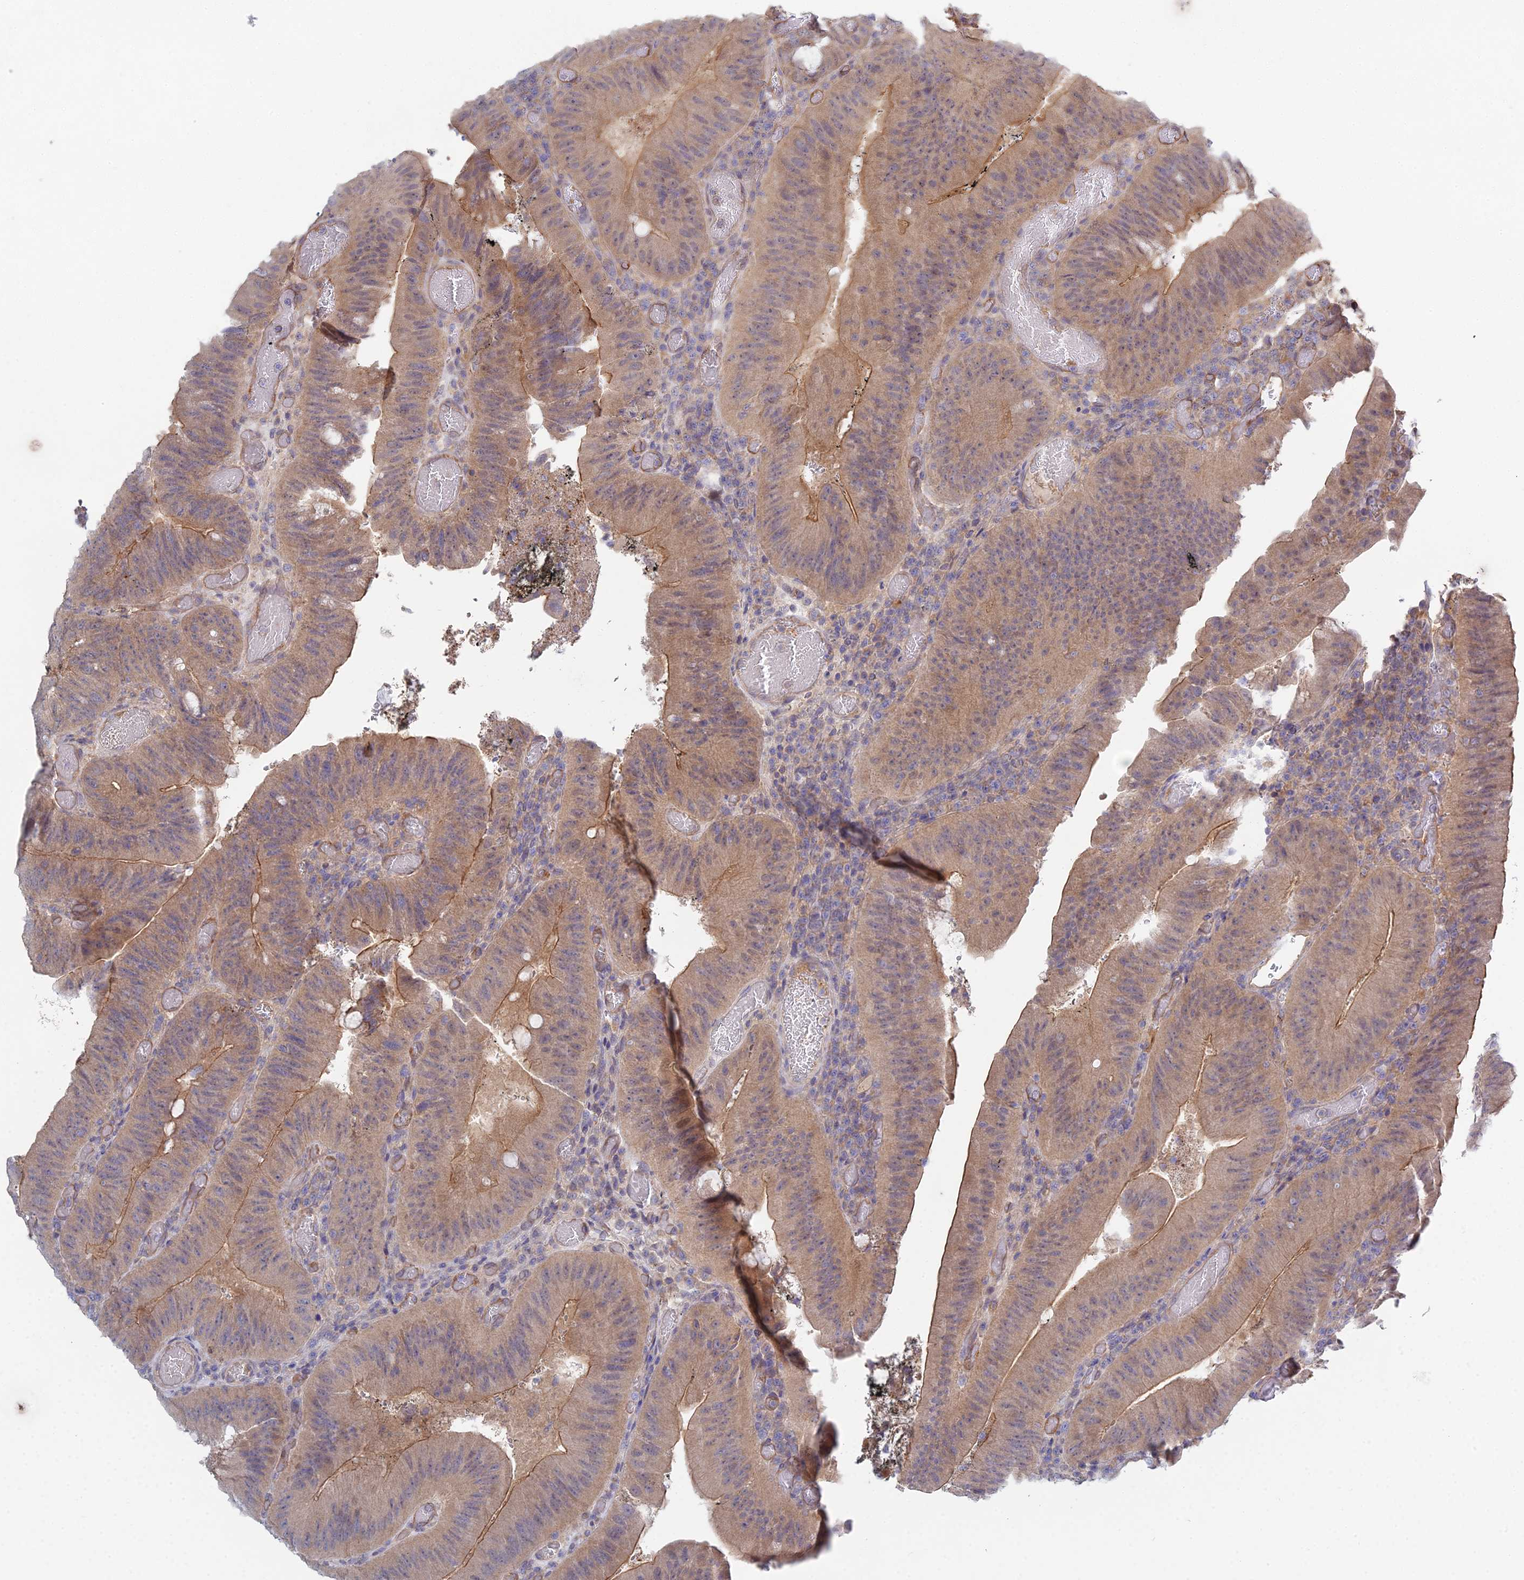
{"staining": {"intensity": "moderate", "quantity": "25%-75%", "location": "cytoplasmic/membranous"}, "tissue": "colorectal cancer", "cell_type": "Tumor cells", "image_type": "cancer", "snomed": [{"axis": "morphology", "description": "Adenocarcinoma, NOS"}, {"axis": "topography", "description": "Colon"}], "caption": "This photomicrograph shows immunohistochemistry staining of colorectal cancer (adenocarcinoma), with medium moderate cytoplasmic/membranous positivity in about 25%-75% of tumor cells.", "gene": "METTL26", "patient": {"sex": "female", "age": 43}}